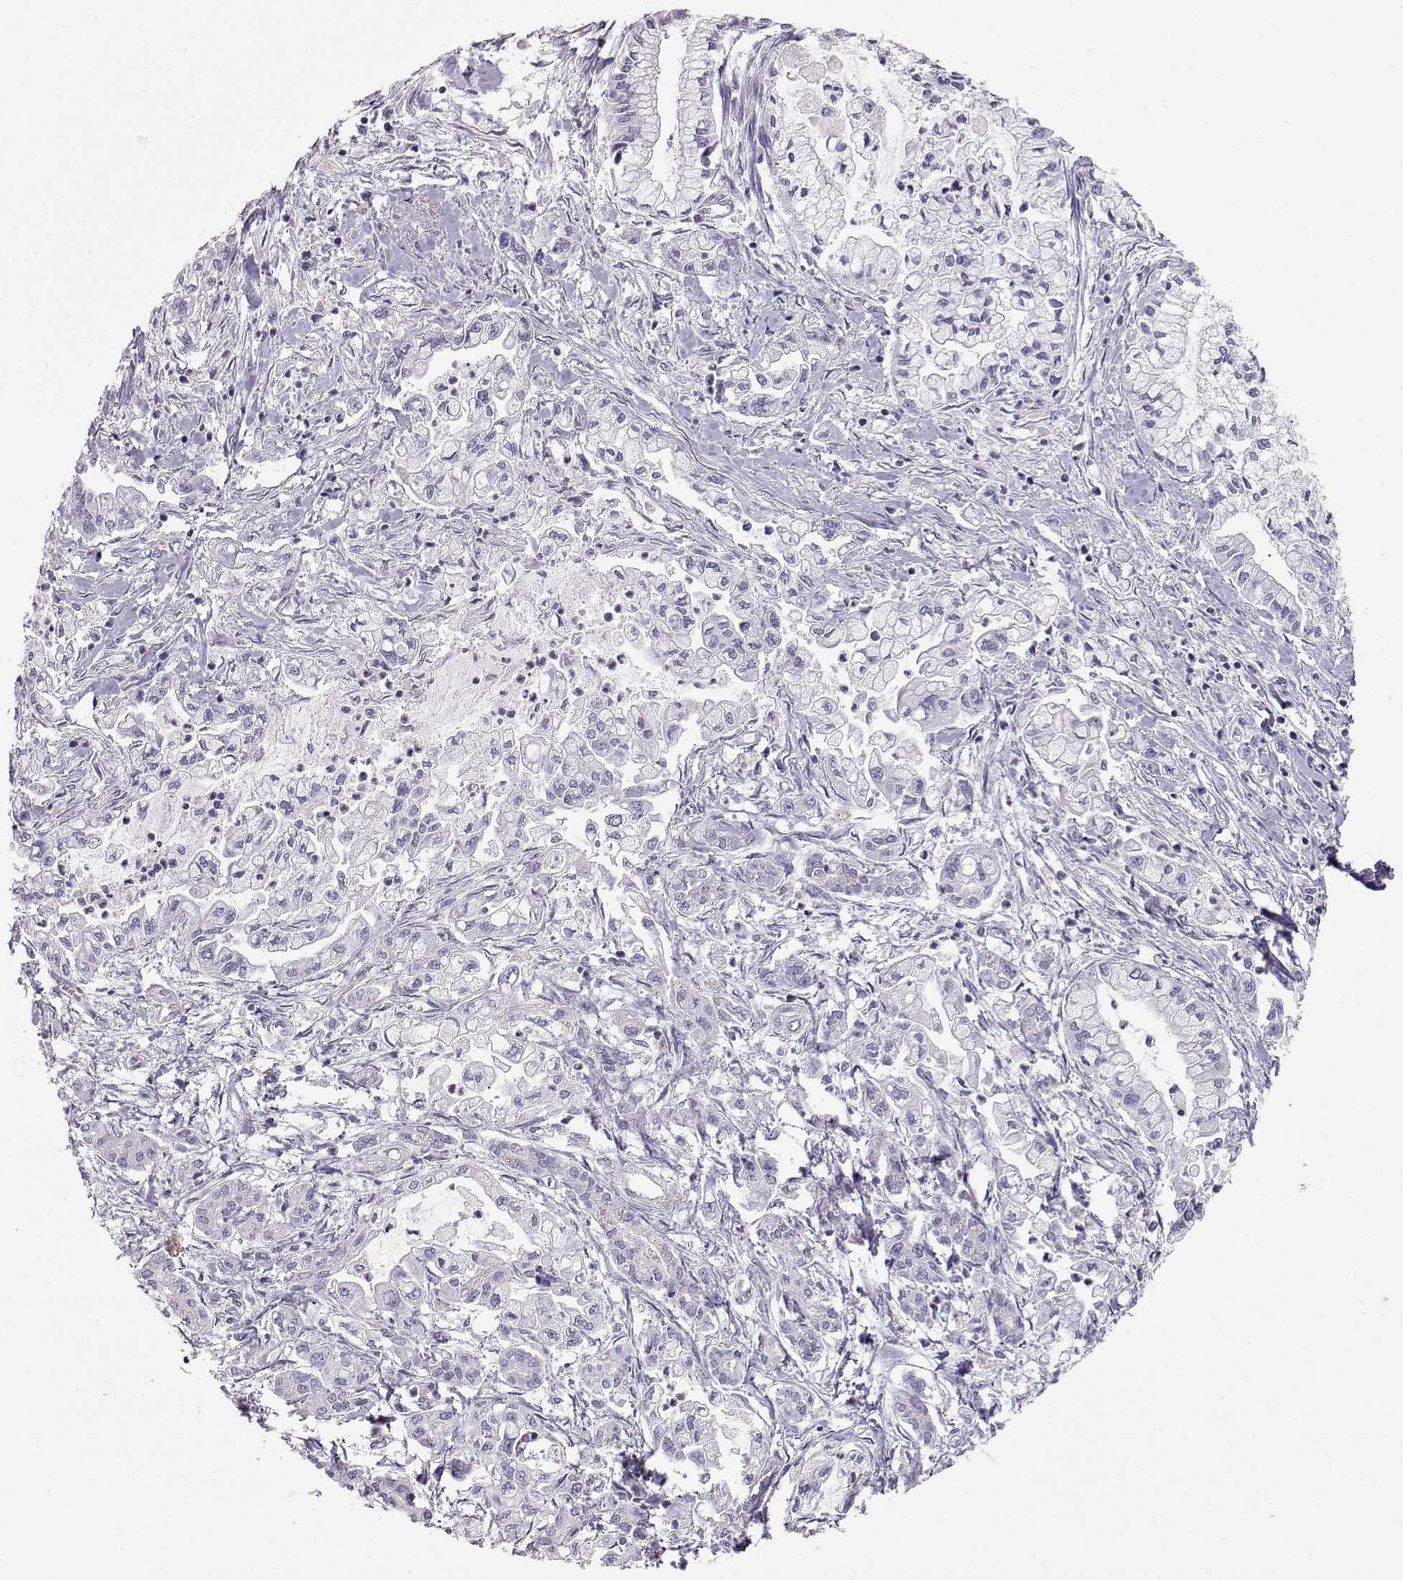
{"staining": {"intensity": "negative", "quantity": "none", "location": "none"}, "tissue": "pancreatic cancer", "cell_type": "Tumor cells", "image_type": "cancer", "snomed": [{"axis": "morphology", "description": "Adenocarcinoma, NOS"}, {"axis": "topography", "description": "Pancreas"}], "caption": "A high-resolution image shows IHC staining of pancreatic adenocarcinoma, which reveals no significant positivity in tumor cells.", "gene": "SLC18A1", "patient": {"sex": "male", "age": 54}}